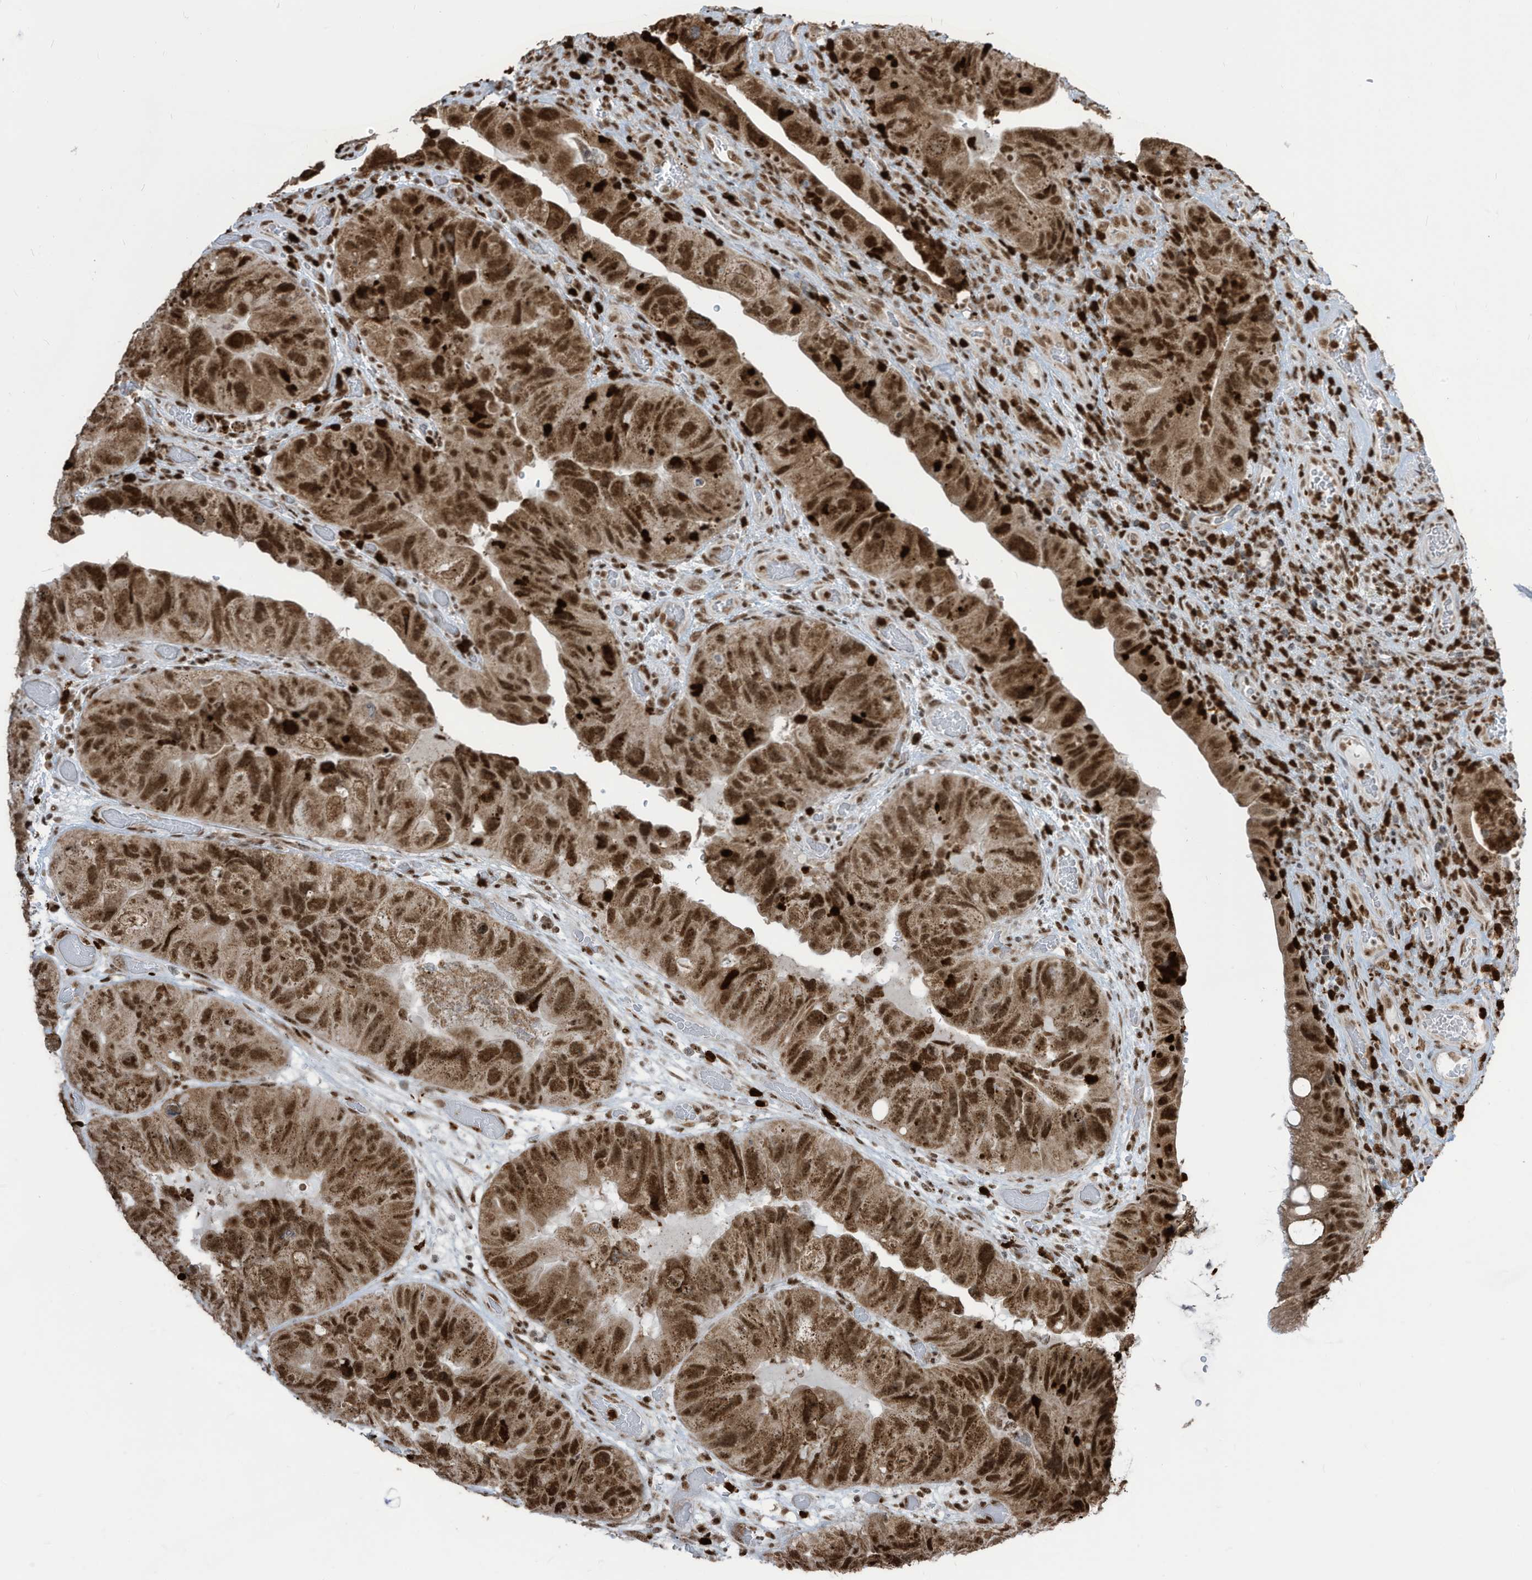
{"staining": {"intensity": "strong", "quantity": ">75%", "location": "cytoplasmic/membranous,nuclear"}, "tissue": "colorectal cancer", "cell_type": "Tumor cells", "image_type": "cancer", "snomed": [{"axis": "morphology", "description": "Adenocarcinoma, NOS"}, {"axis": "topography", "description": "Rectum"}], "caption": "Human colorectal adenocarcinoma stained with a protein marker reveals strong staining in tumor cells.", "gene": "LBH", "patient": {"sex": "male", "age": 63}}